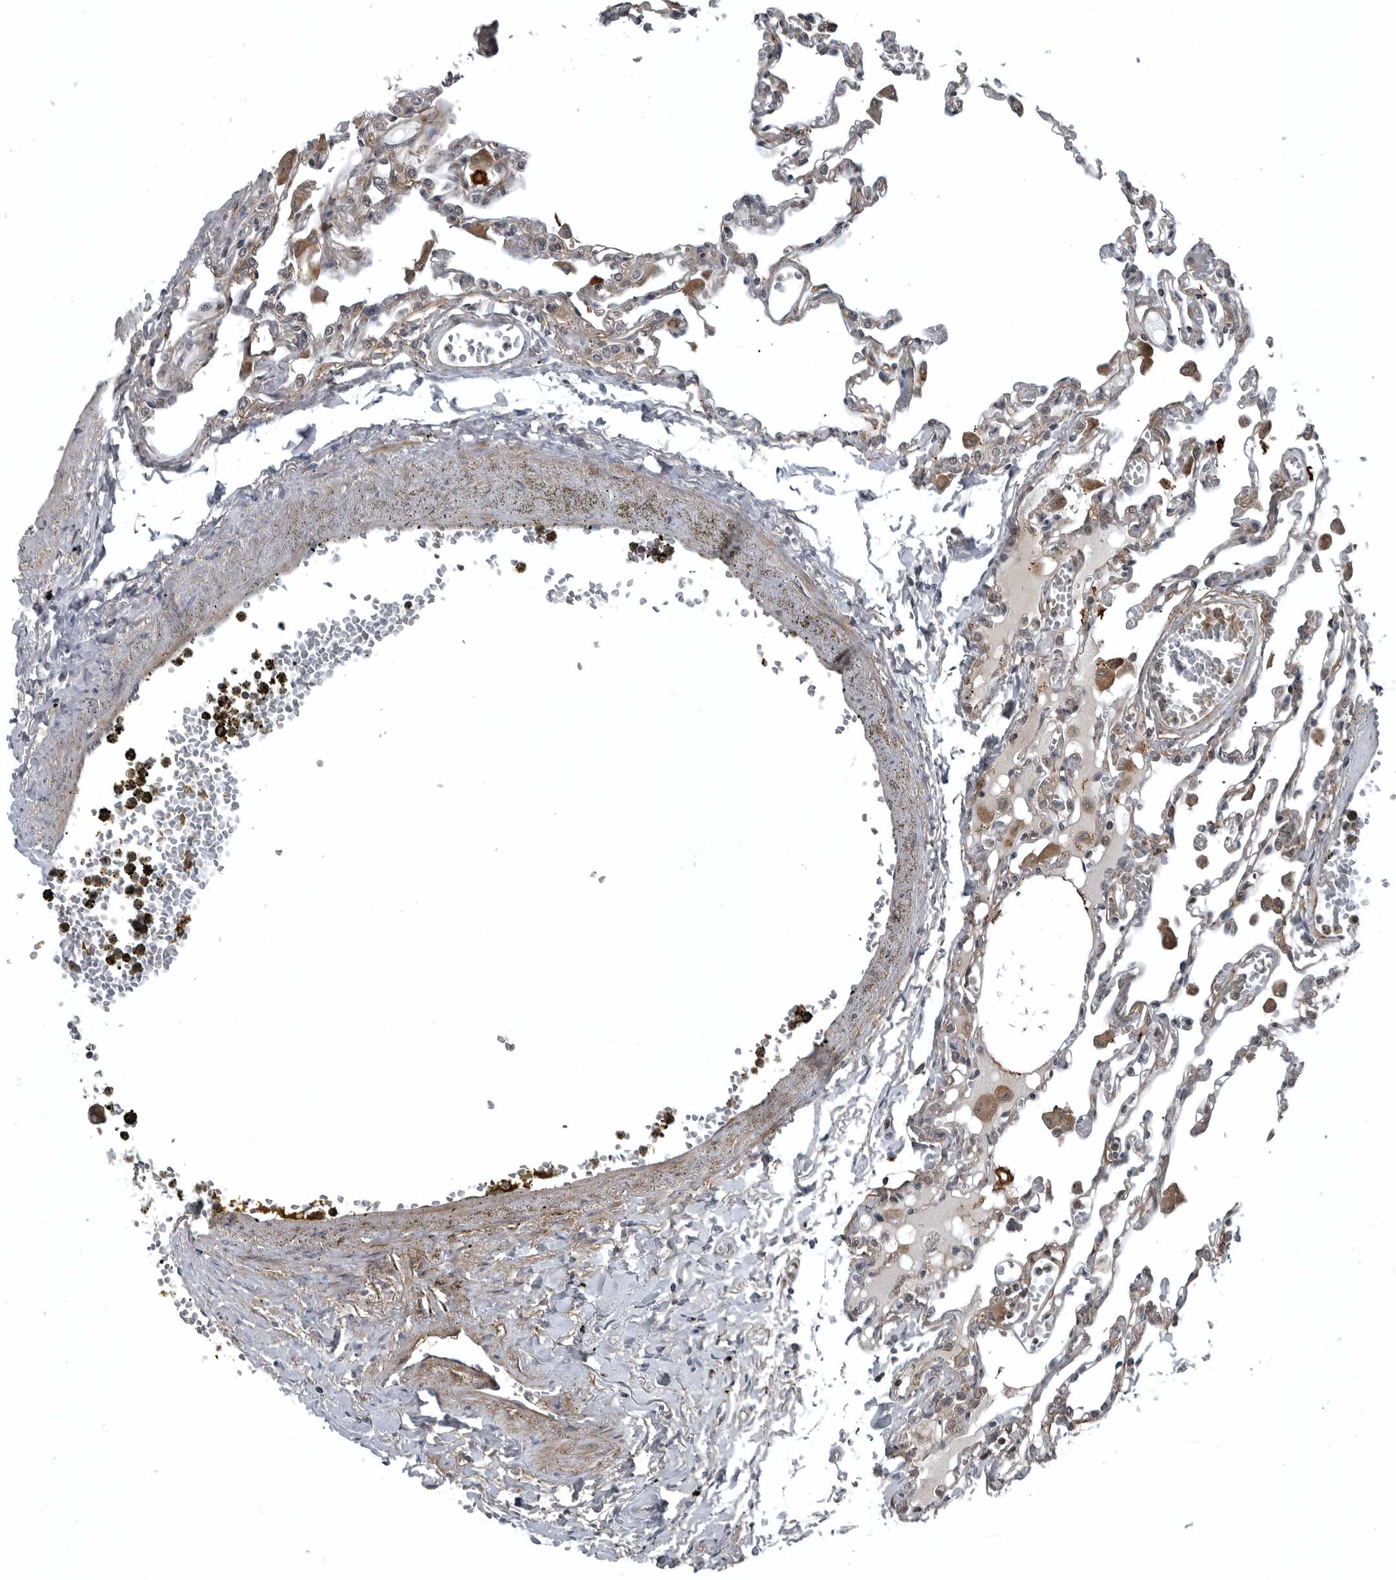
{"staining": {"intensity": "negative", "quantity": "none", "location": "none"}, "tissue": "lung", "cell_type": "Alveolar cells", "image_type": "normal", "snomed": [{"axis": "morphology", "description": "Normal tissue, NOS"}, {"axis": "topography", "description": "Bronchus"}, {"axis": "topography", "description": "Lung"}], "caption": "This is an IHC image of benign human lung. There is no staining in alveolar cells.", "gene": "GAK", "patient": {"sex": "female", "age": 49}}